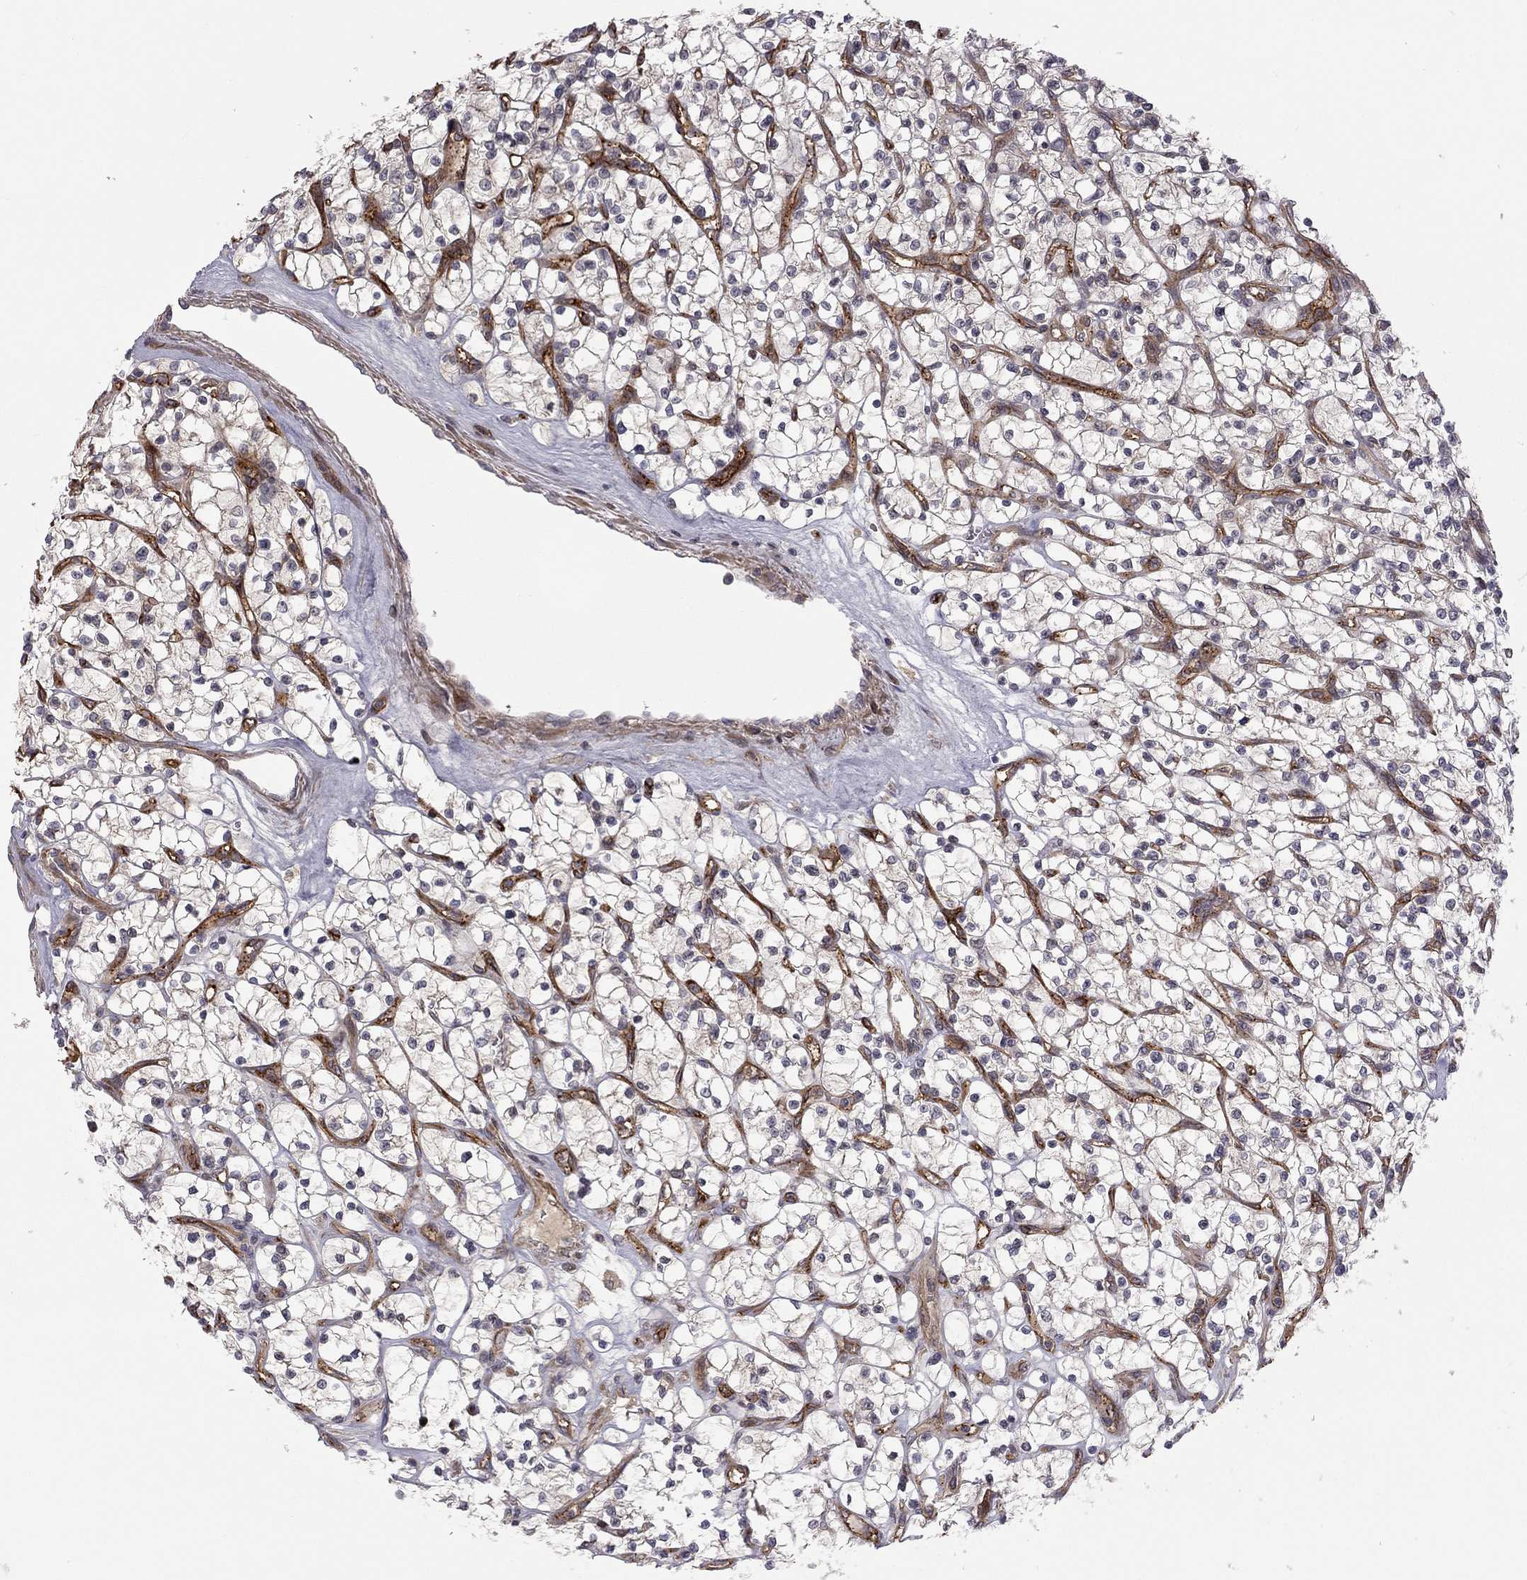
{"staining": {"intensity": "negative", "quantity": "none", "location": "none"}, "tissue": "renal cancer", "cell_type": "Tumor cells", "image_type": "cancer", "snomed": [{"axis": "morphology", "description": "Adenocarcinoma, NOS"}, {"axis": "topography", "description": "Kidney"}], "caption": "Immunohistochemistry of human renal adenocarcinoma reveals no expression in tumor cells. (DAB immunohistochemistry (IHC), high magnification).", "gene": "EXOC3L2", "patient": {"sex": "female", "age": 64}}